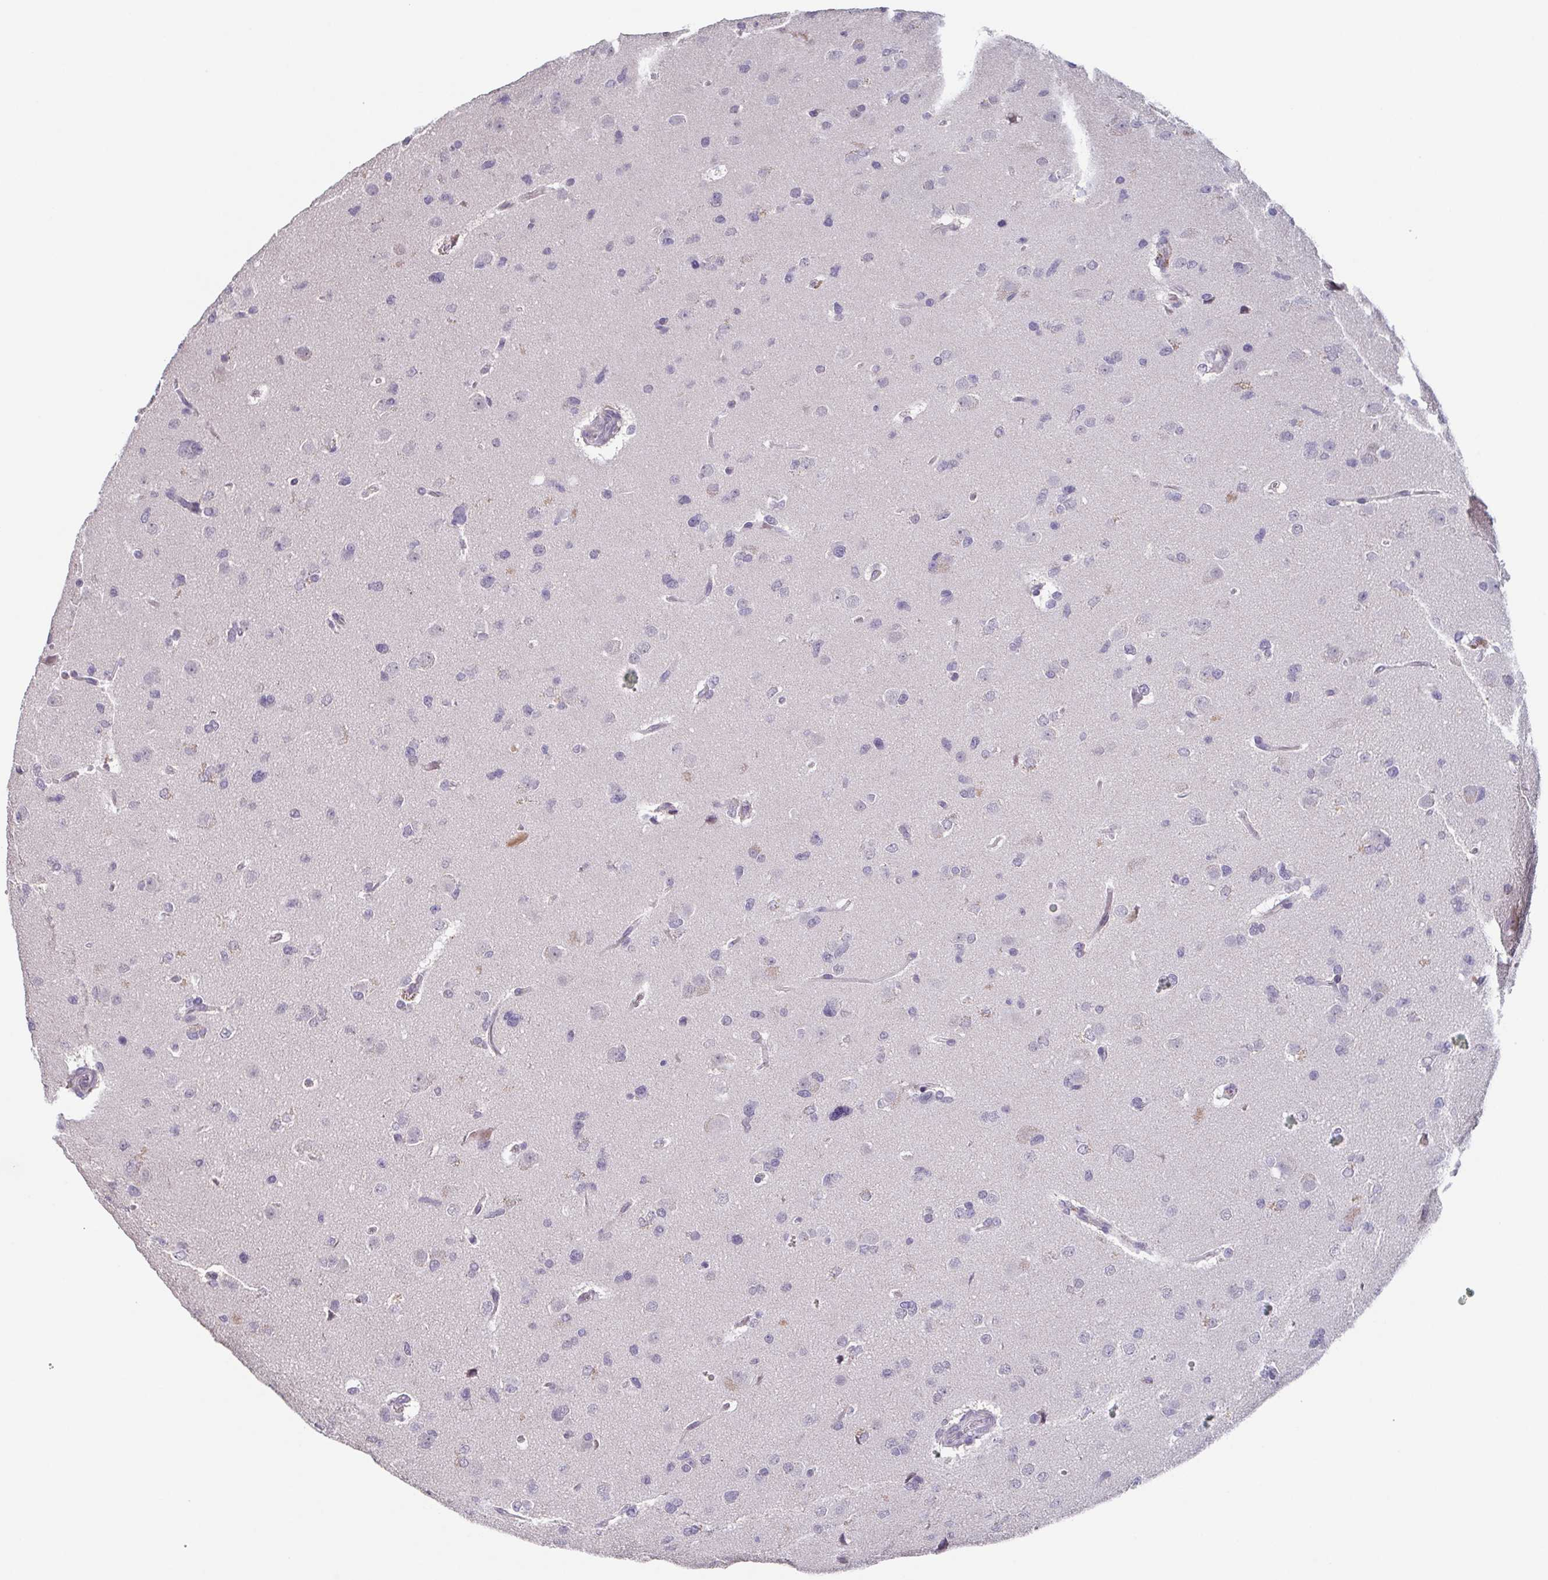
{"staining": {"intensity": "negative", "quantity": "none", "location": "none"}, "tissue": "glioma", "cell_type": "Tumor cells", "image_type": "cancer", "snomed": [{"axis": "morphology", "description": "Glioma, malignant, Low grade"}, {"axis": "topography", "description": "Brain"}], "caption": "IHC micrograph of neoplastic tissue: malignant glioma (low-grade) stained with DAB displays no significant protein staining in tumor cells.", "gene": "GHRL", "patient": {"sex": "female", "age": 55}}